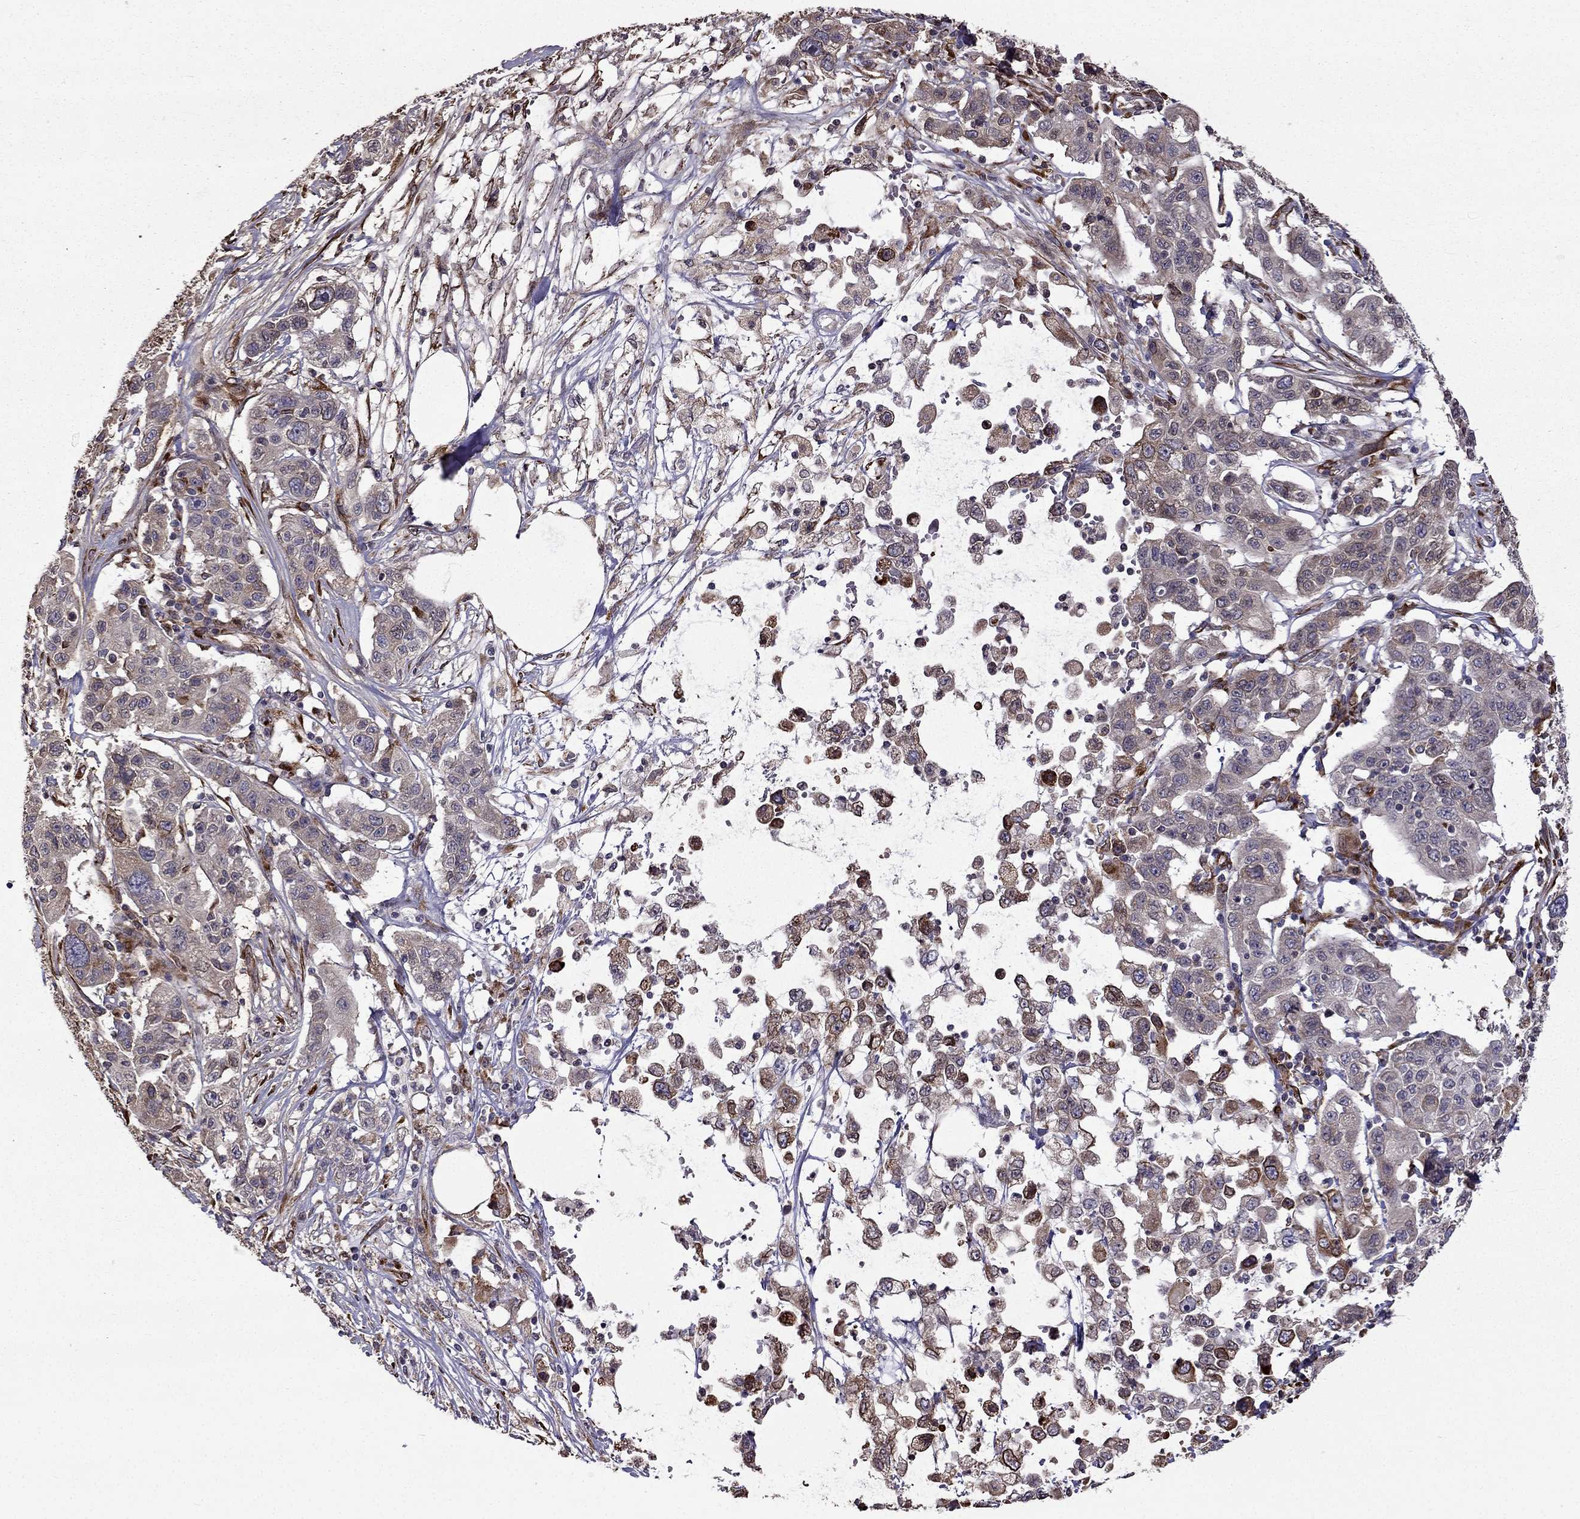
{"staining": {"intensity": "moderate", "quantity": "<25%", "location": "cytoplasmic/membranous"}, "tissue": "liver cancer", "cell_type": "Tumor cells", "image_type": "cancer", "snomed": [{"axis": "morphology", "description": "Adenocarcinoma, NOS"}, {"axis": "morphology", "description": "Cholangiocarcinoma"}, {"axis": "topography", "description": "Liver"}], "caption": "Liver adenocarcinoma tissue demonstrates moderate cytoplasmic/membranous expression in approximately <25% of tumor cells, visualized by immunohistochemistry.", "gene": "IKBIP", "patient": {"sex": "male", "age": 64}}